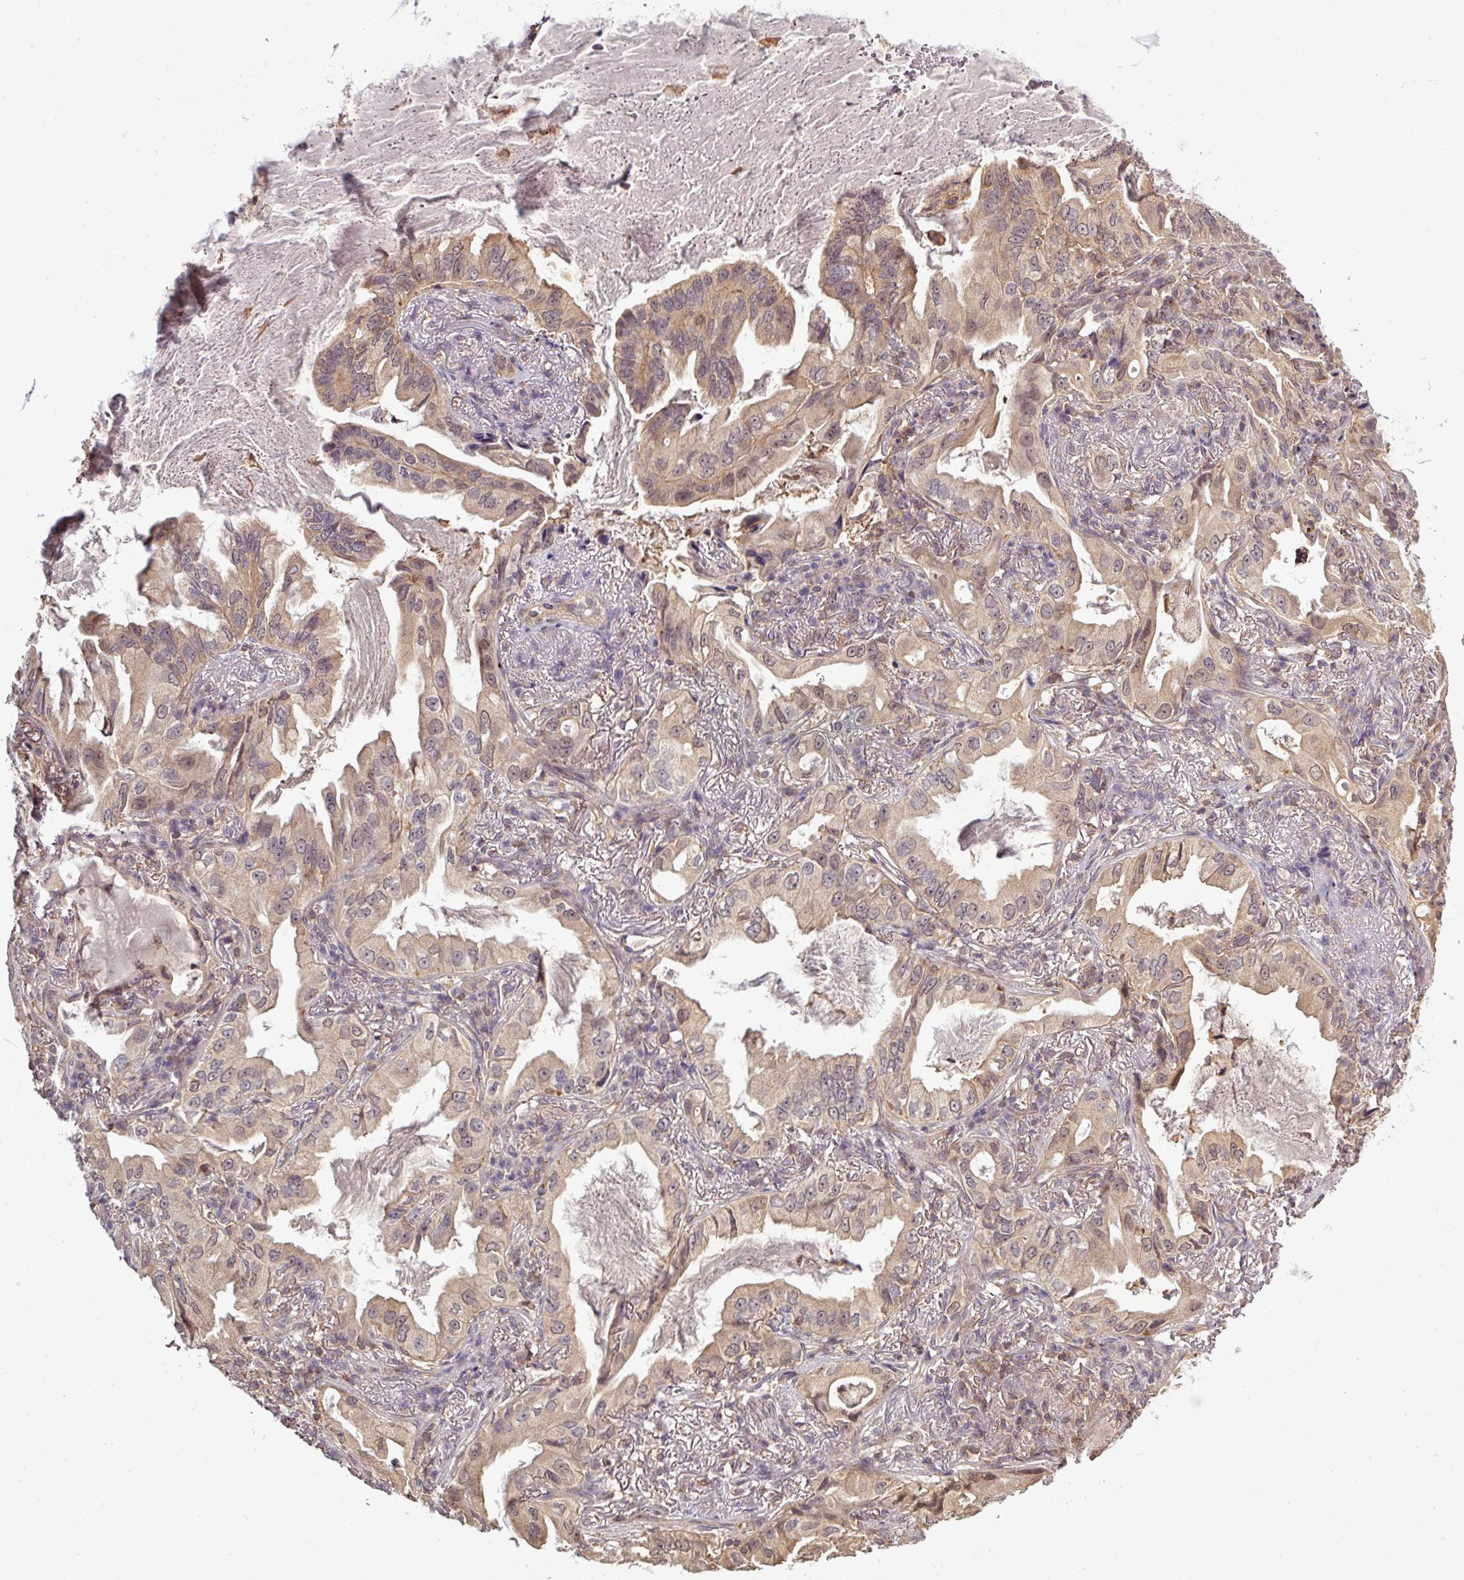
{"staining": {"intensity": "moderate", "quantity": ">75%", "location": "cytoplasmic/membranous"}, "tissue": "lung cancer", "cell_type": "Tumor cells", "image_type": "cancer", "snomed": [{"axis": "morphology", "description": "Adenocarcinoma, NOS"}, {"axis": "topography", "description": "Lung"}], "caption": "Immunohistochemical staining of human adenocarcinoma (lung) shows moderate cytoplasmic/membranous protein staining in approximately >75% of tumor cells. Using DAB (3,3'-diaminobenzidine) (brown) and hematoxylin (blue) stains, captured at high magnification using brightfield microscopy.", "gene": "TUSC3", "patient": {"sex": "female", "age": 69}}